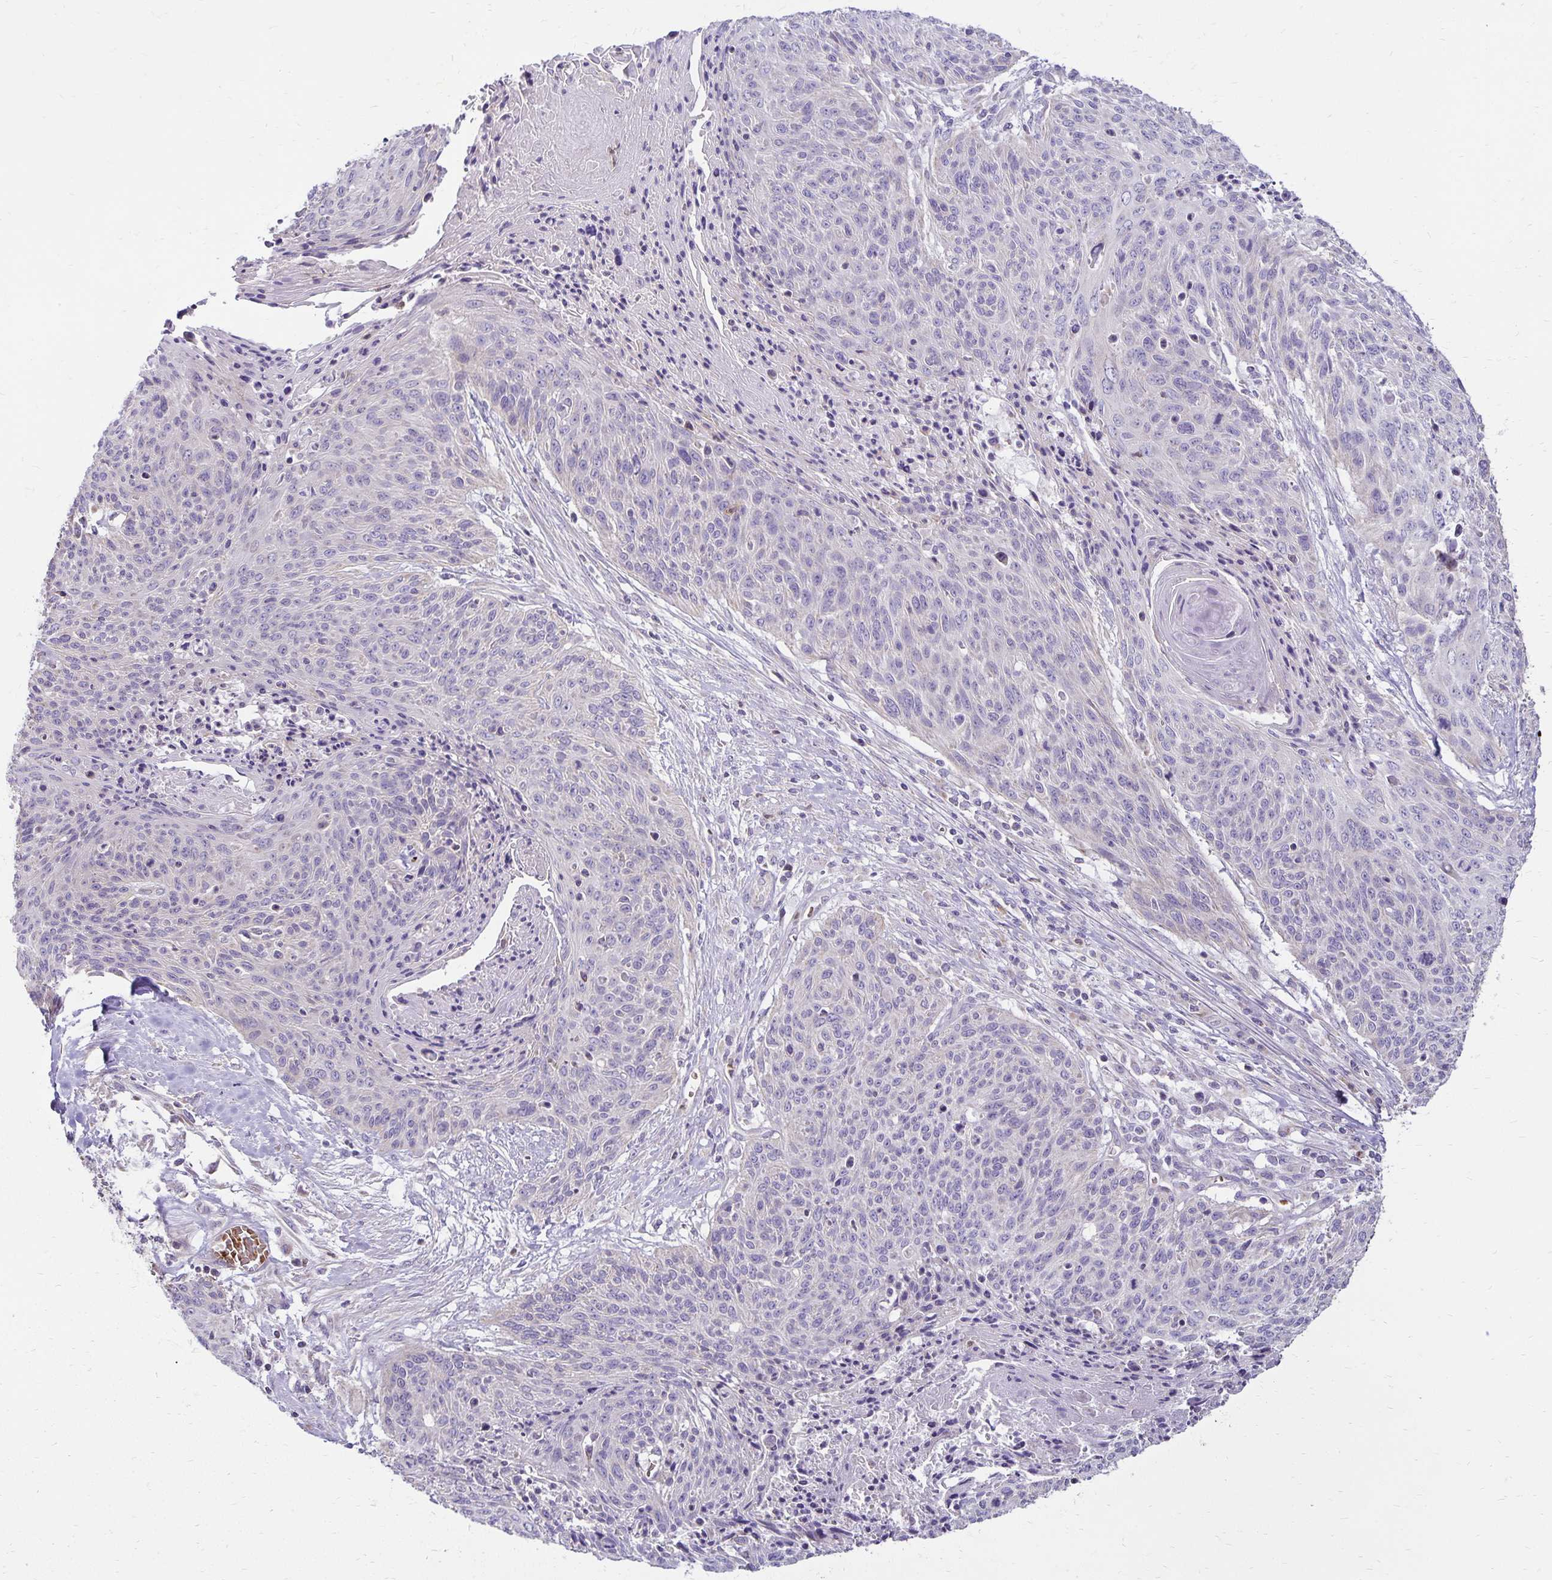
{"staining": {"intensity": "negative", "quantity": "none", "location": "none"}, "tissue": "cervical cancer", "cell_type": "Tumor cells", "image_type": "cancer", "snomed": [{"axis": "morphology", "description": "Squamous cell carcinoma, NOS"}, {"axis": "topography", "description": "Cervix"}], "caption": "A micrograph of cervical squamous cell carcinoma stained for a protein displays no brown staining in tumor cells. (Immunohistochemistry, brightfield microscopy, high magnification).", "gene": "FN3K", "patient": {"sex": "female", "age": 45}}